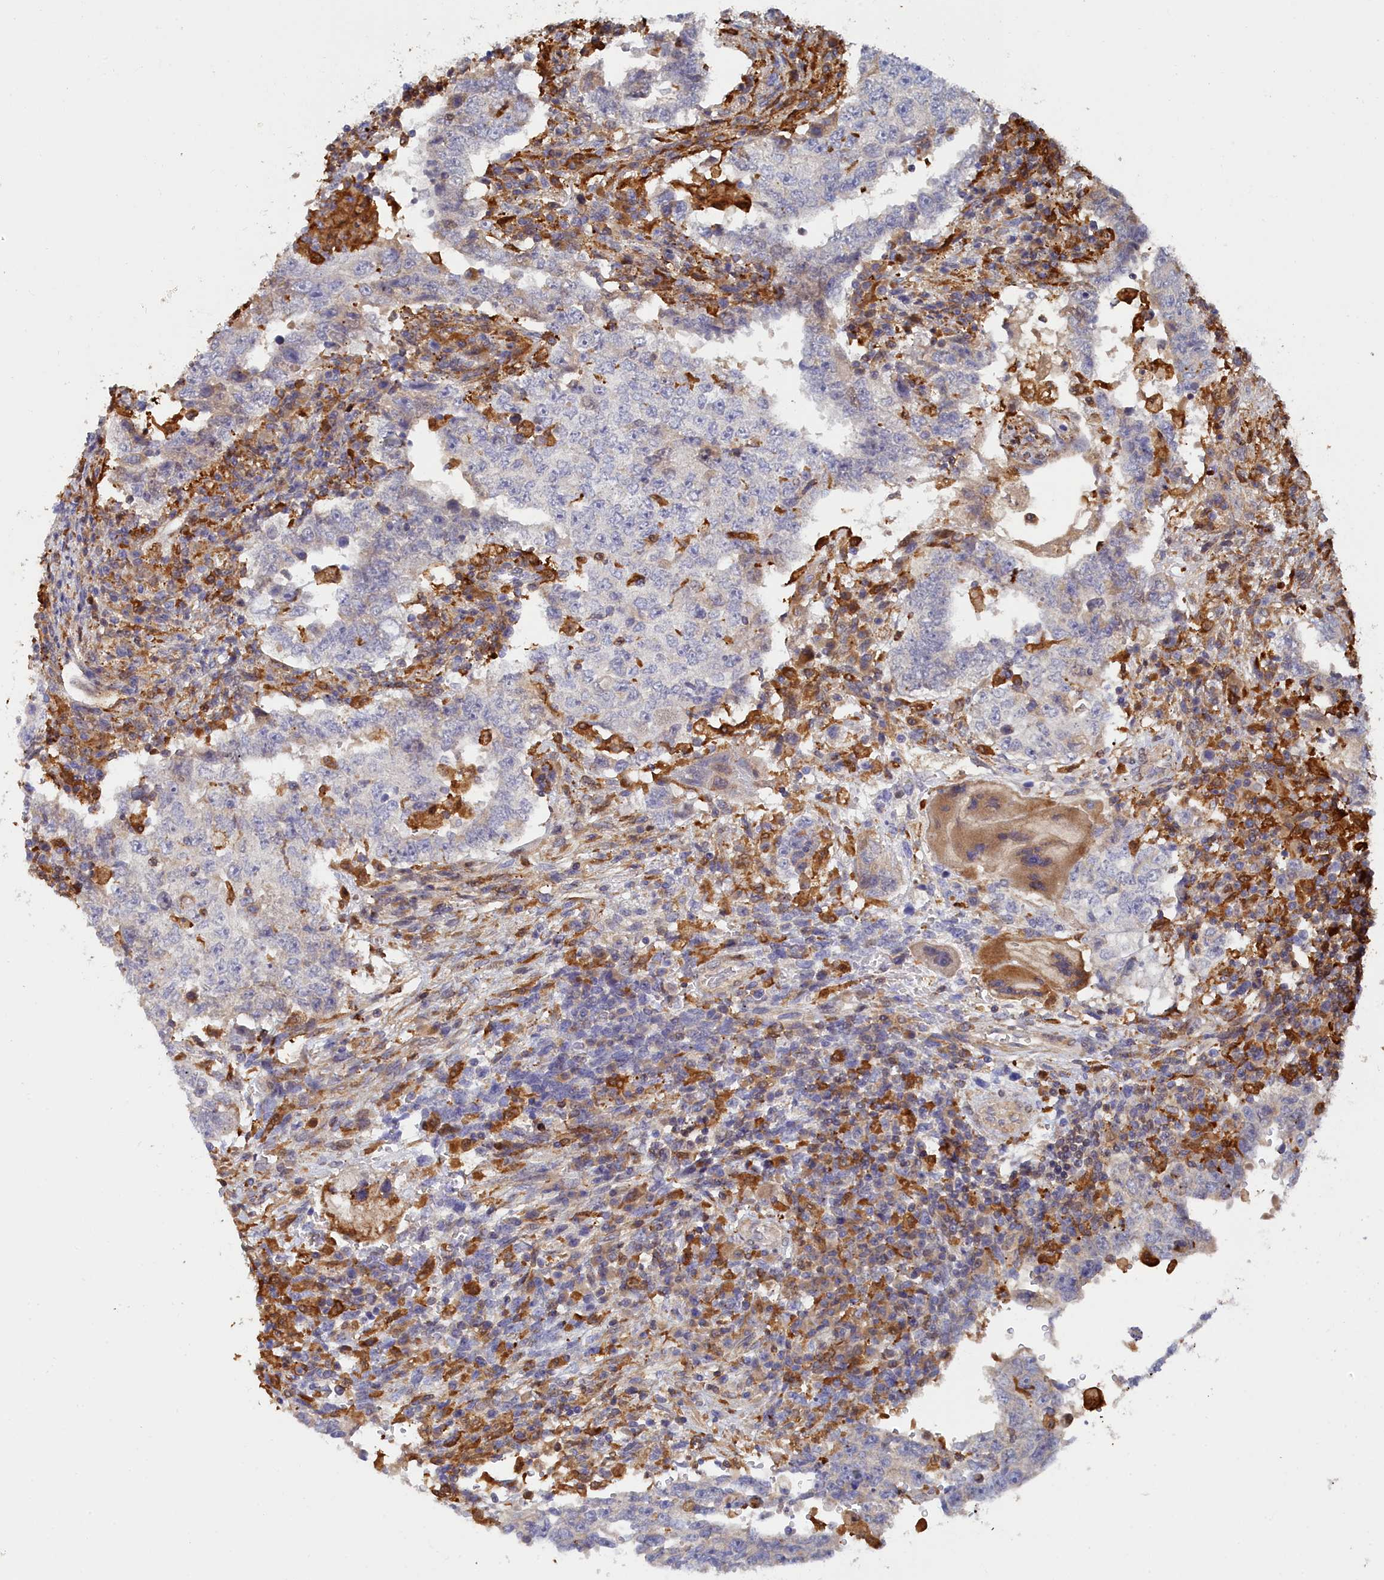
{"staining": {"intensity": "negative", "quantity": "none", "location": "none"}, "tissue": "testis cancer", "cell_type": "Tumor cells", "image_type": "cancer", "snomed": [{"axis": "morphology", "description": "Carcinoma, Embryonal, NOS"}, {"axis": "topography", "description": "Testis"}], "caption": "Immunohistochemical staining of human testis embryonal carcinoma demonstrates no significant positivity in tumor cells. (Brightfield microscopy of DAB (3,3'-diaminobenzidine) immunohistochemistry (IHC) at high magnification).", "gene": "SPATA5L1", "patient": {"sex": "male", "age": 26}}